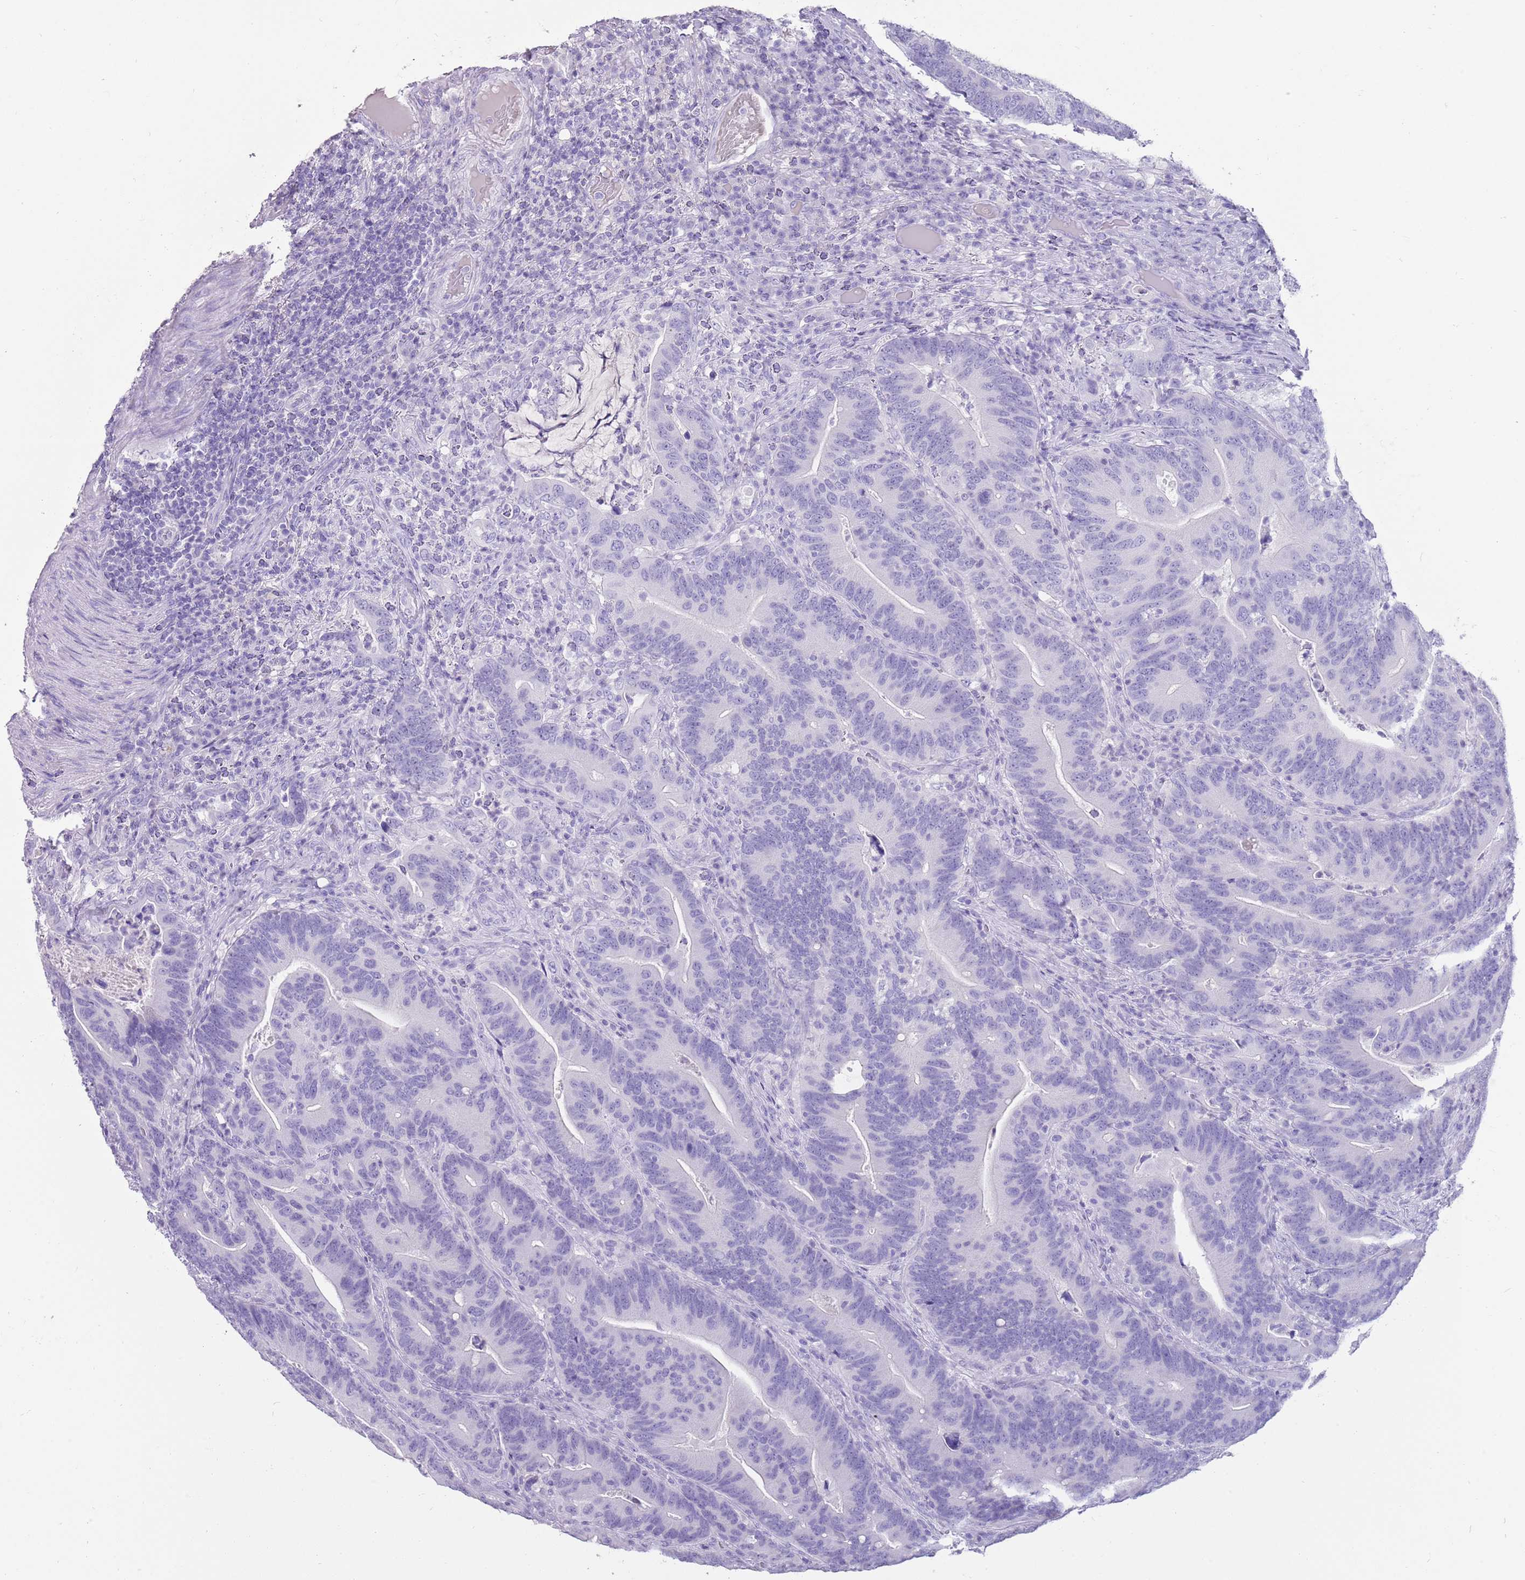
{"staining": {"intensity": "negative", "quantity": "none", "location": "none"}, "tissue": "colorectal cancer", "cell_type": "Tumor cells", "image_type": "cancer", "snomed": [{"axis": "morphology", "description": "Adenocarcinoma, NOS"}, {"axis": "topography", "description": "Colon"}], "caption": "Immunohistochemical staining of colorectal adenocarcinoma demonstrates no significant expression in tumor cells.", "gene": "NBPF3", "patient": {"sex": "female", "age": 66}}